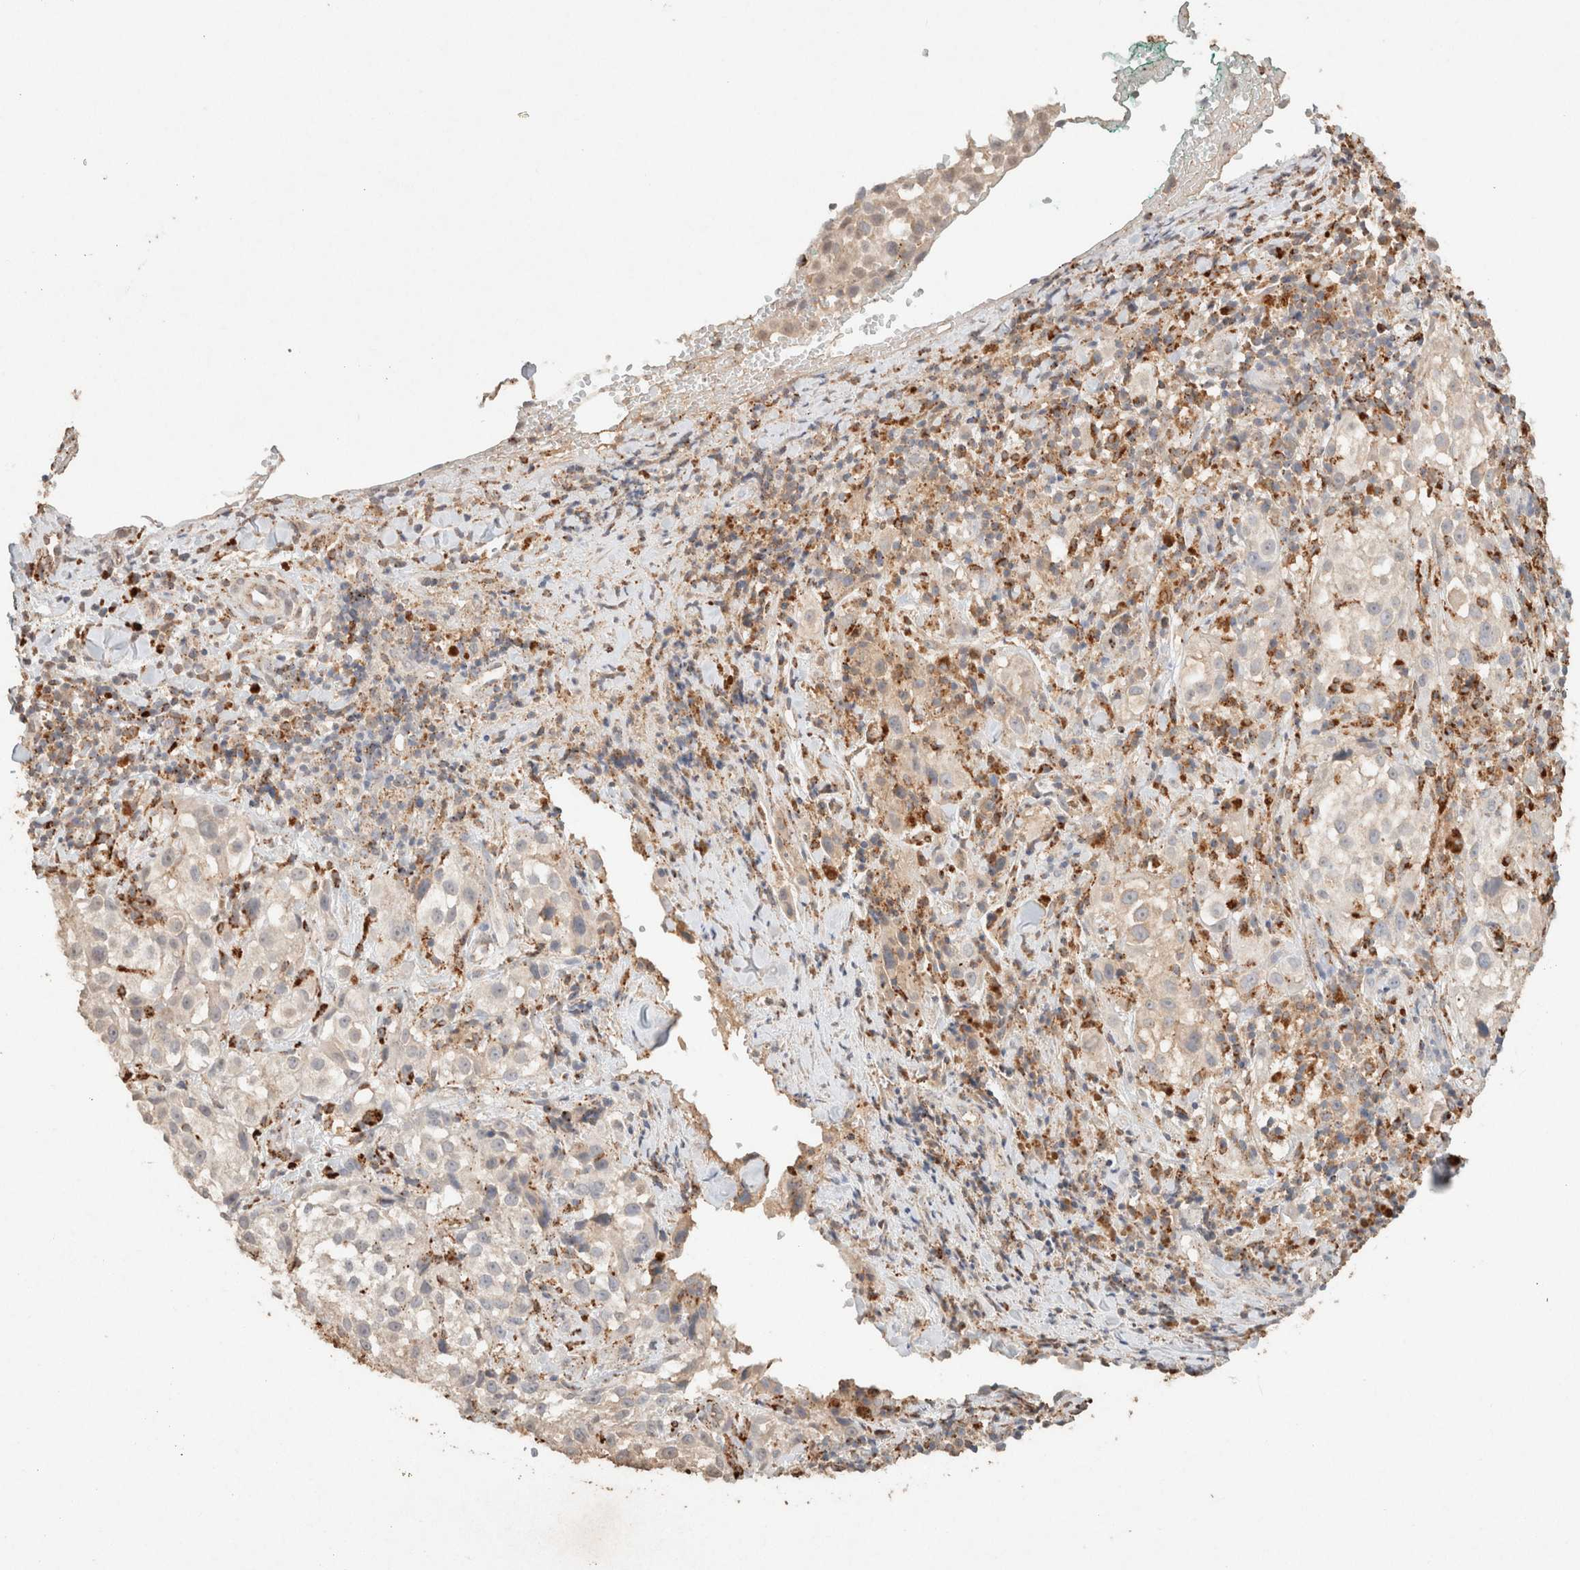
{"staining": {"intensity": "negative", "quantity": "none", "location": "none"}, "tissue": "melanoma", "cell_type": "Tumor cells", "image_type": "cancer", "snomed": [{"axis": "morphology", "description": "Necrosis, NOS"}, {"axis": "morphology", "description": "Malignant melanoma, NOS"}, {"axis": "topography", "description": "Skin"}], "caption": "A photomicrograph of malignant melanoma stained for a protein demonstrates no brown staining in tumor cells.", "gene": "CTSC", "patient": {"sex": "female", "age": 87}}